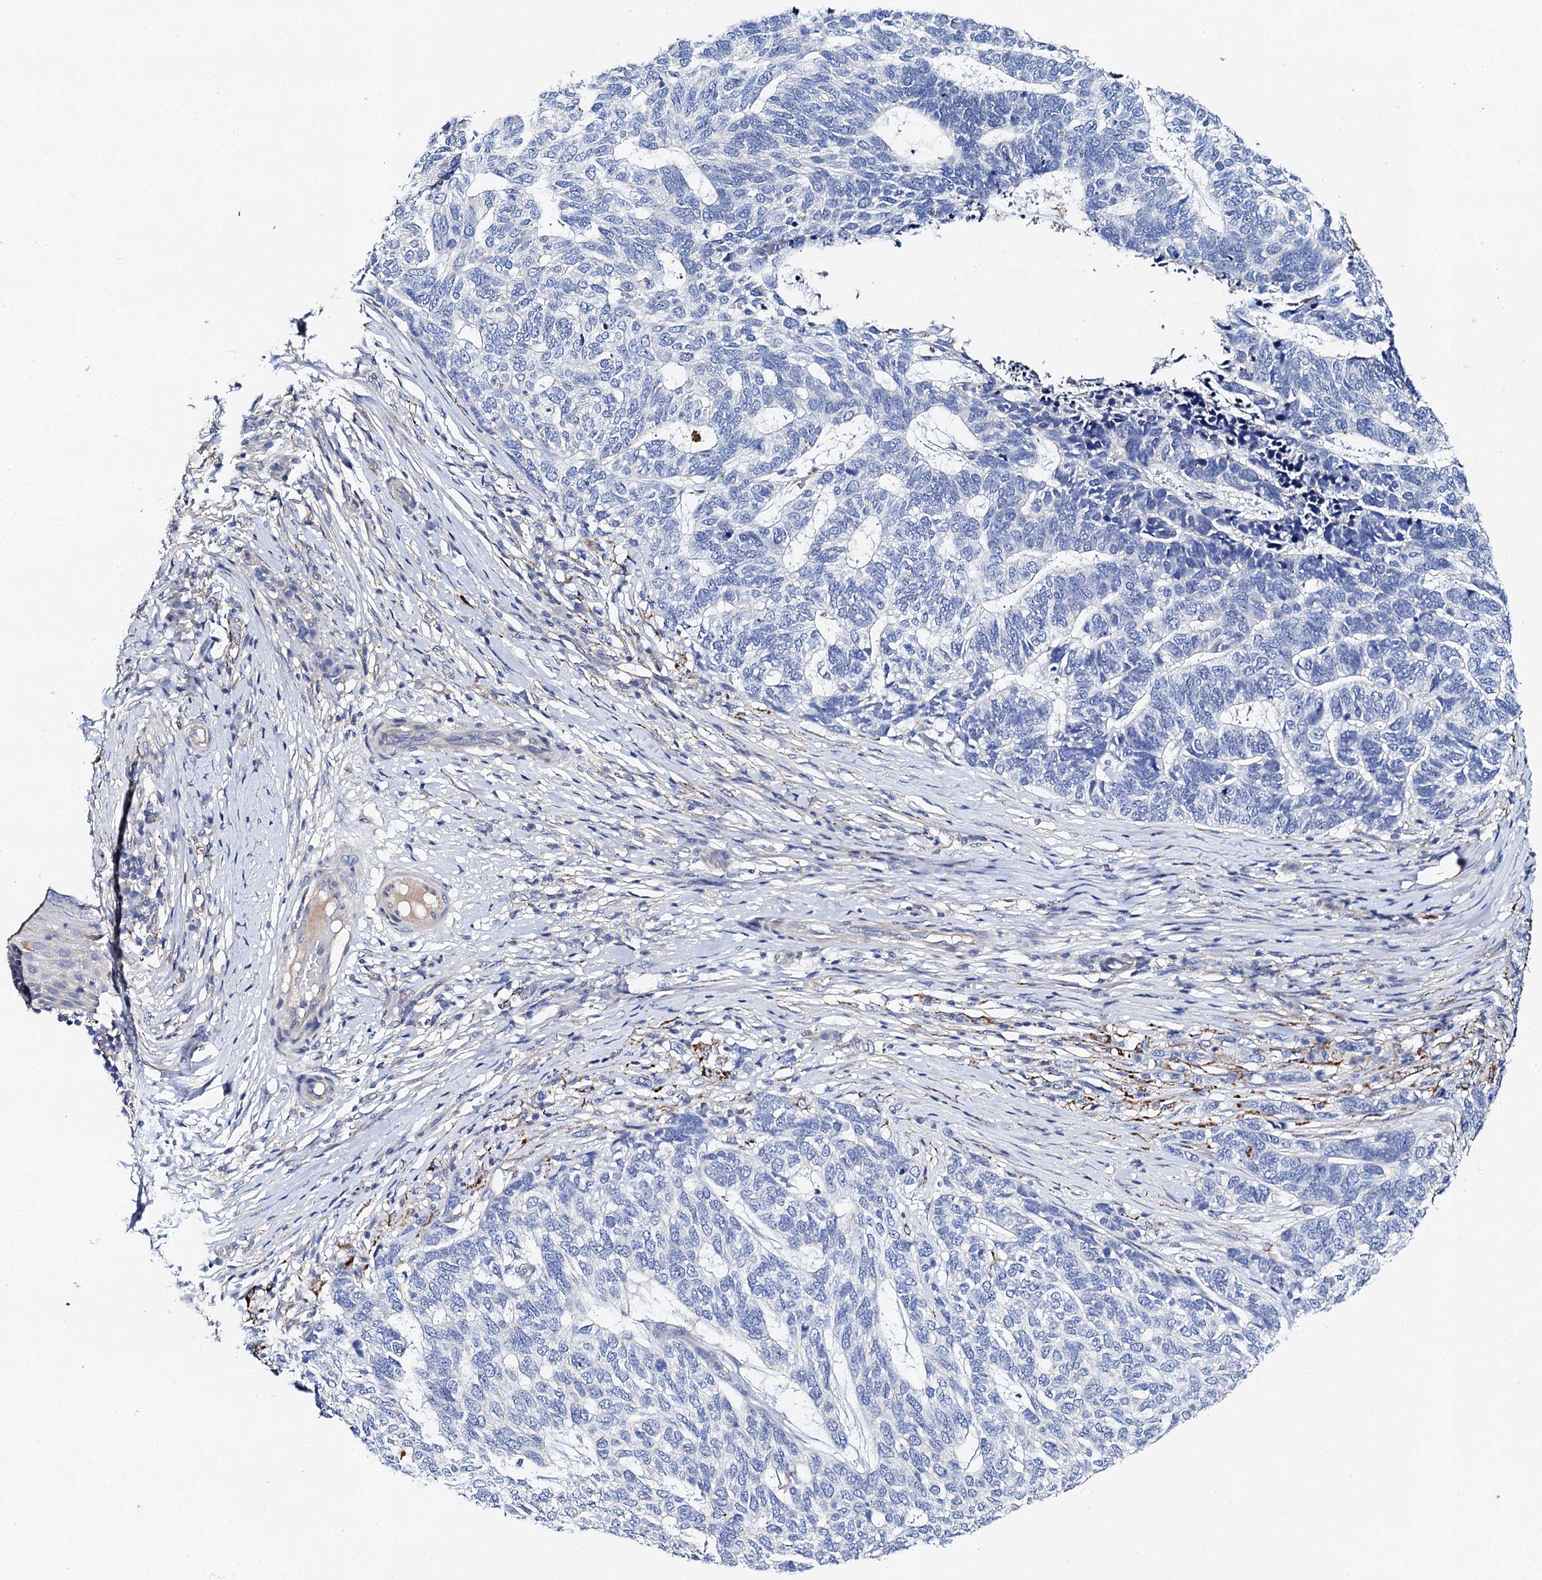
{"staining": {"intensity": "negative", "quantity": "none", "location": "none"}, "tissue": "skin cancer", "cell_type": "Tumor cells", "image_type": "cancer", "snomed": [{"axis": "morphology", "description": "Basal cell carcinoma"}, {"axis": "topography", "description": "Skin"}], "caption": "Histopathology image shows no significant protein positivity in tumor cells of basal cell carcinoma (skin).", "gene": "KLHL32", "patient": {"sex": "female", "age": 65}}